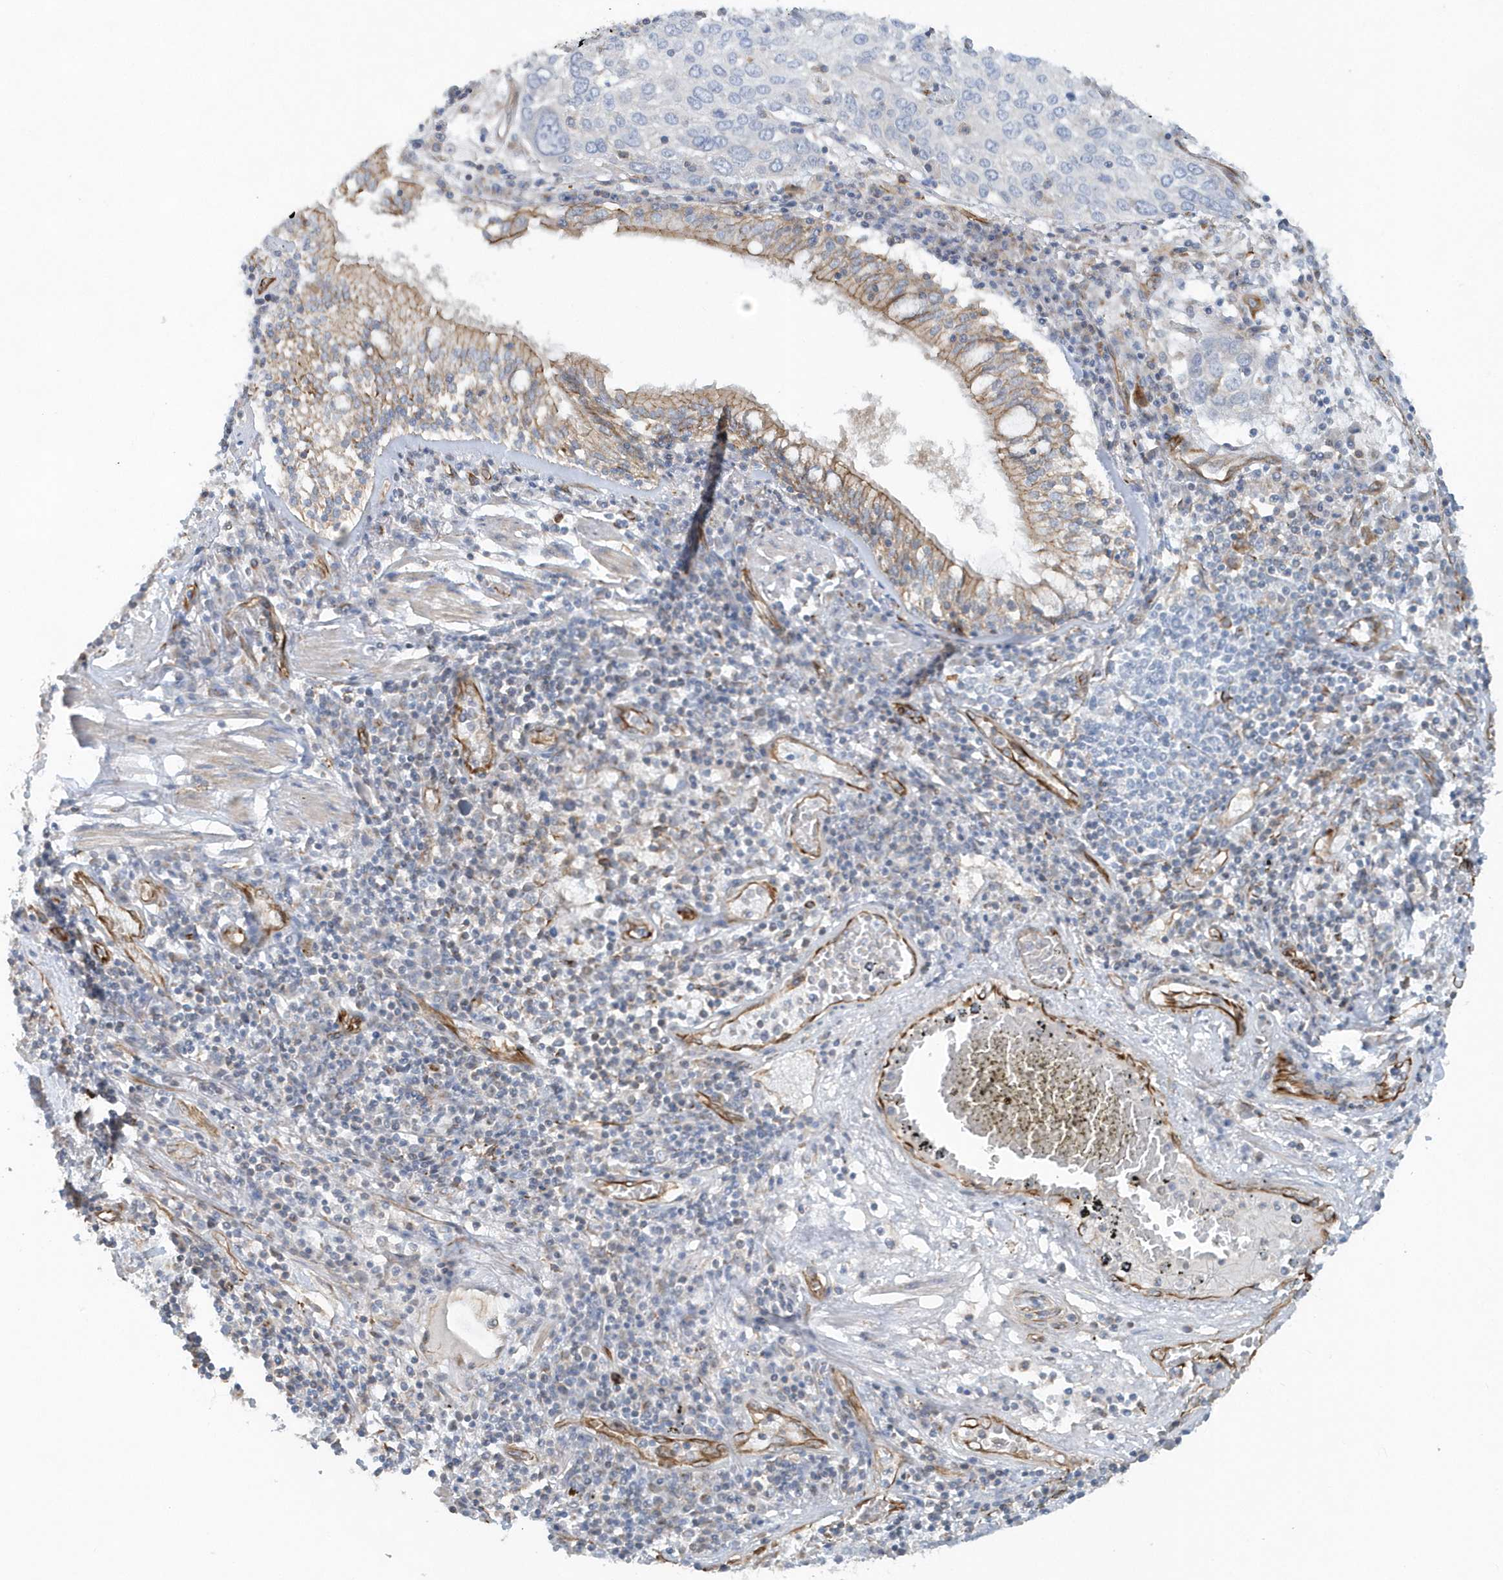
{"staining": {"intensity": "negative", "quantity": "none", "location": "none"}, "tissue": "lung cancer", "cell_type": "Tumor cells", "image_type": "cancer", "snomed": [{"axis": "morphology", "description": "Squamous cell carcinoma, NOS"}, {"axis": "topography", "description": "Lung"}], "caption": "A photomicrograph of human lung cancer is negative for staining in tumor cells. (Stains: DAB immunohistochemistry with hematoxylin counter stain, Microscopy: brightfield microscopy at high magnification).", "gene": "RAB17", "patient": {"sex": "male", "age": 65}}